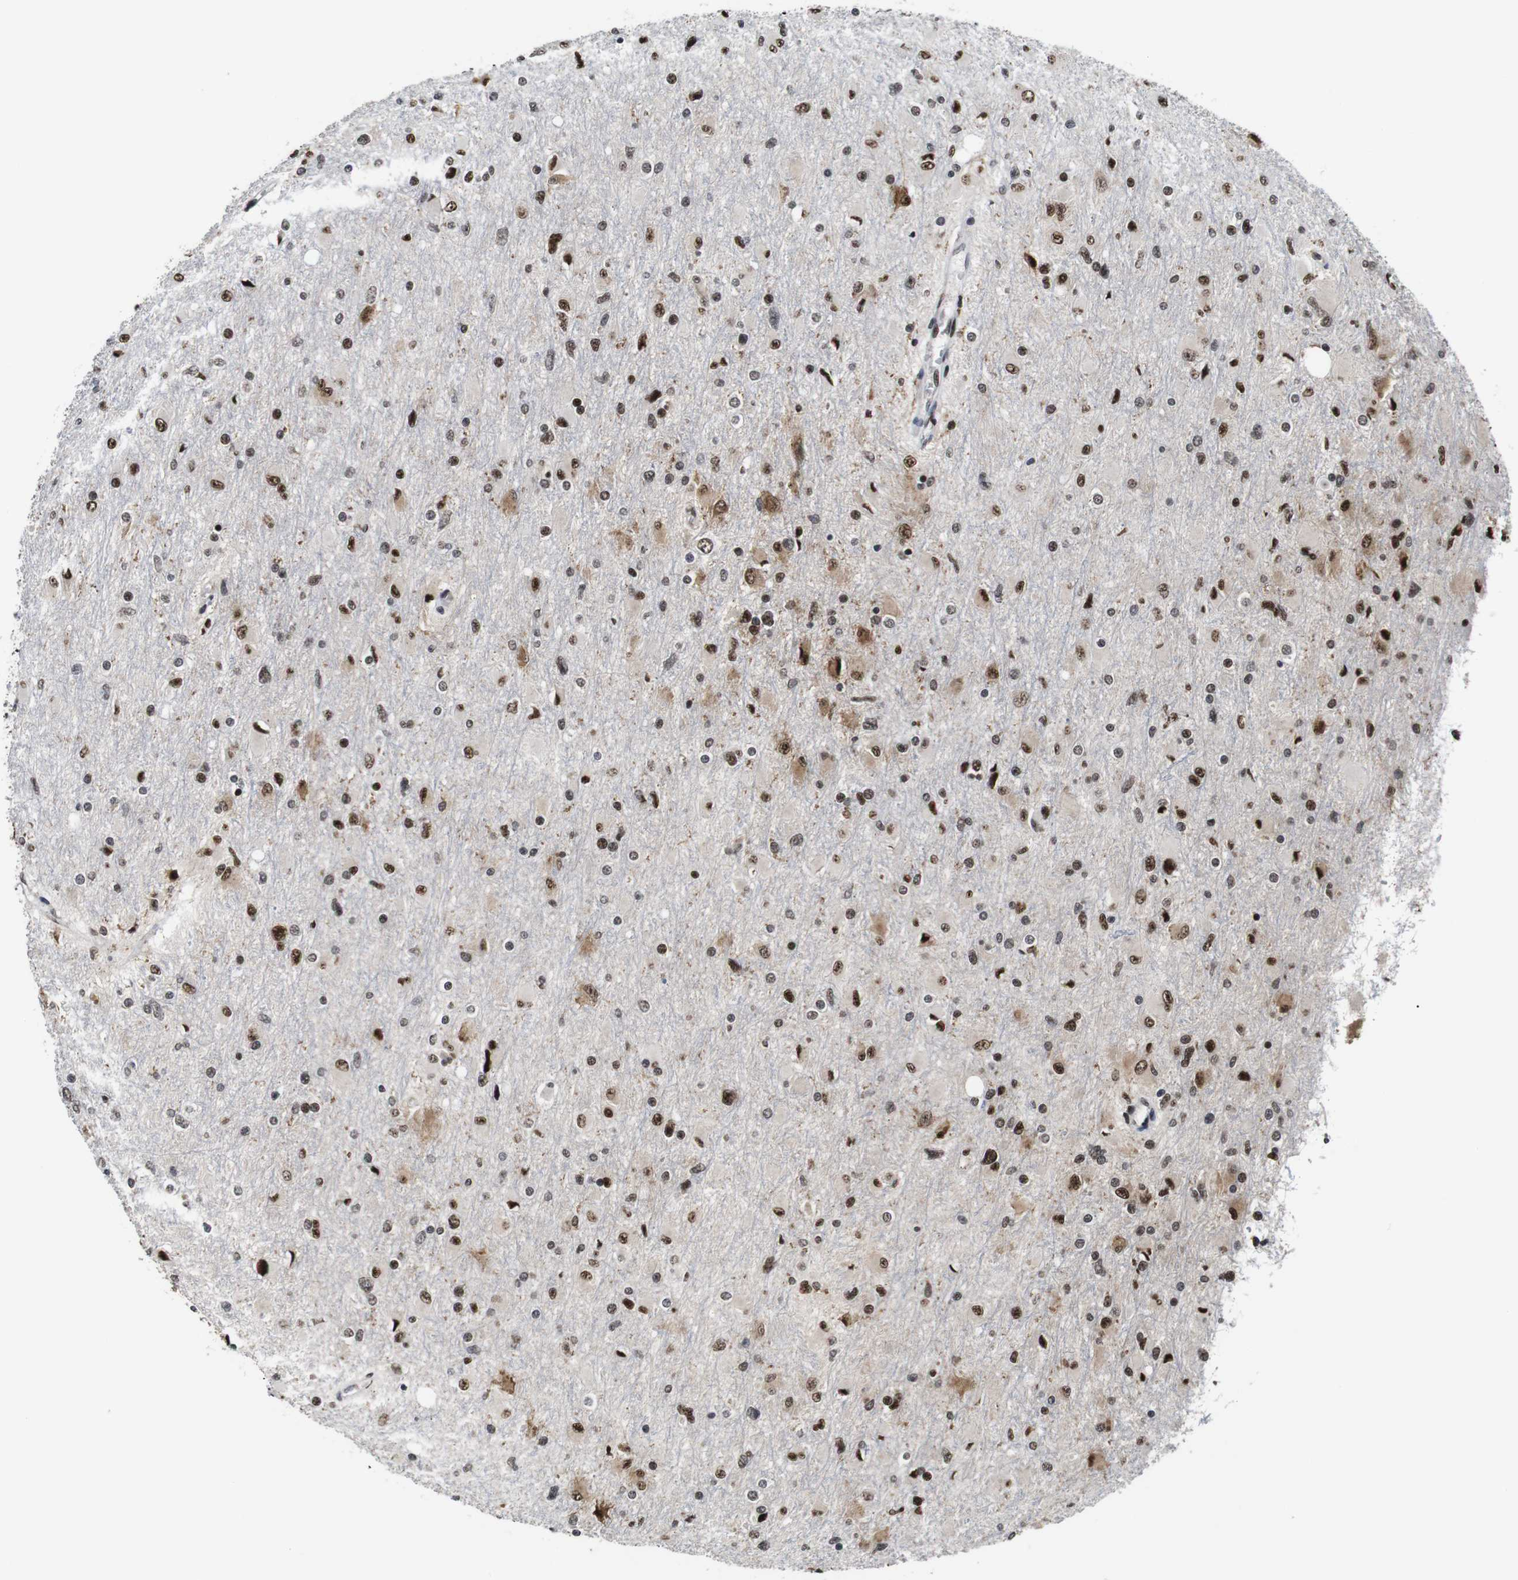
{"staining": {"intensity": "moderate", "quantity": "25%-75%", "location": "cytoplasmic/membranous,nuclear"}, "tissue": "glioma", "cell_type": "Tumor cells", "image_type": "cancer", "snomed": [{"axis": "morphology", "description": "Glioma, malignant, High grade"}, {"axis": "topography", "description": "Cerebral cortex"}], "caption": "An immunohistochemistry (IHC) image of tumor tissue is shown. Protein staining in brown shows moderate cytoplasmic/membranous and nuclear positivity in high-grade glioma (malignant) within tumor cells. (Stains: DAB in brown, nuclei in blue, Microscopy: brightfield microscopy at high magnification).", "gene": "EIF4G1", "patient": {"sex": "female", "age": 36}}